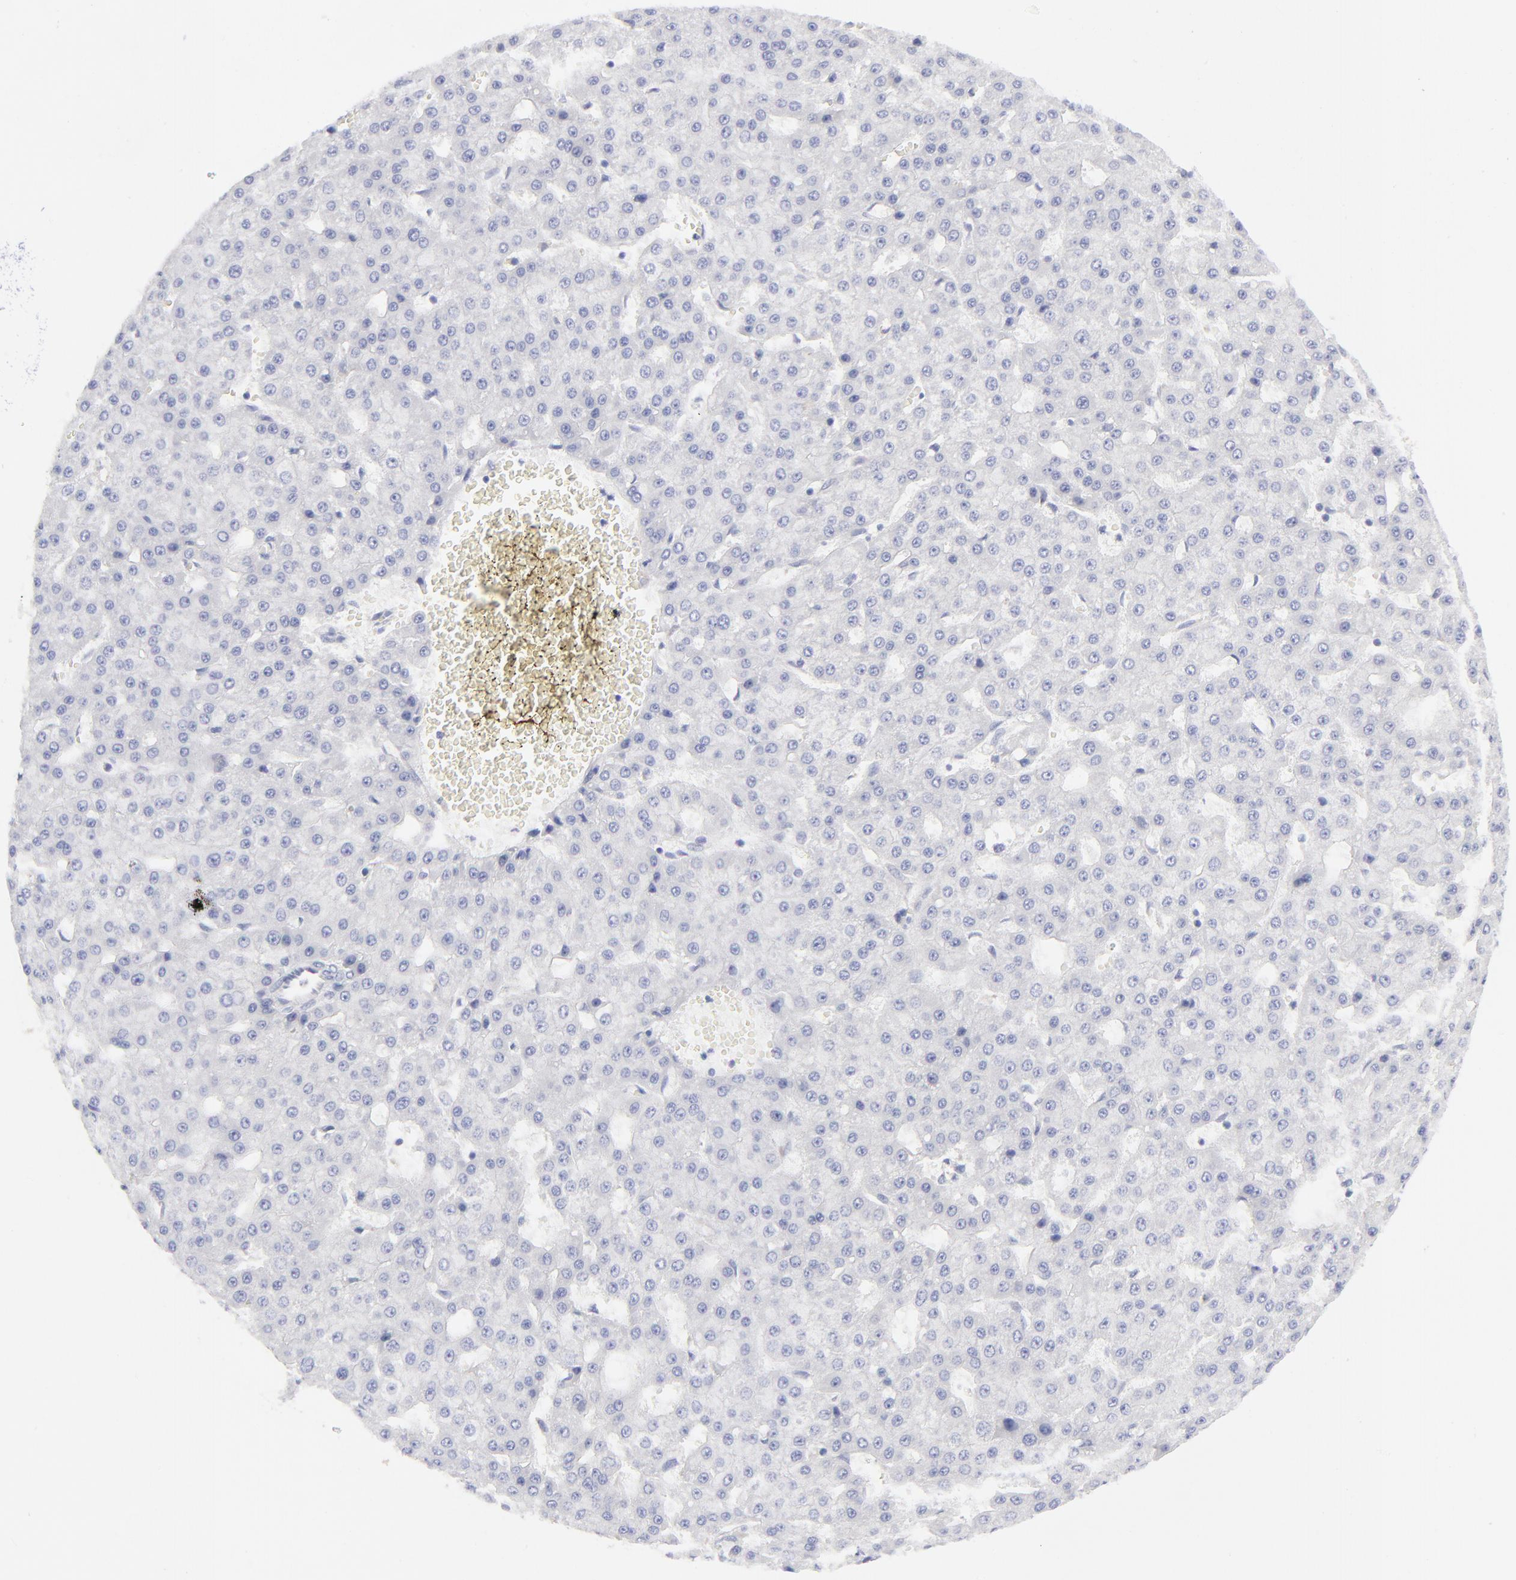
{"staining": {"intensity": "negative", "quantity": "none", "location": "none"}, "tissue": "liver cancer", "cell_type": "Tumor cells", "image_type": "cancer", "snomed": [{"axis": "morphology", "description": "Carcinoma, Hepatocellular, NOS"}, {"axis": "topography", "description": "Liver"}], "caption": "Image shows no protein expression in tumor cells of hepatocellular carcinoma (liver) tissue.", "gene": "EIF2AK2", "patient": {"sex": "male", "age": 47}}